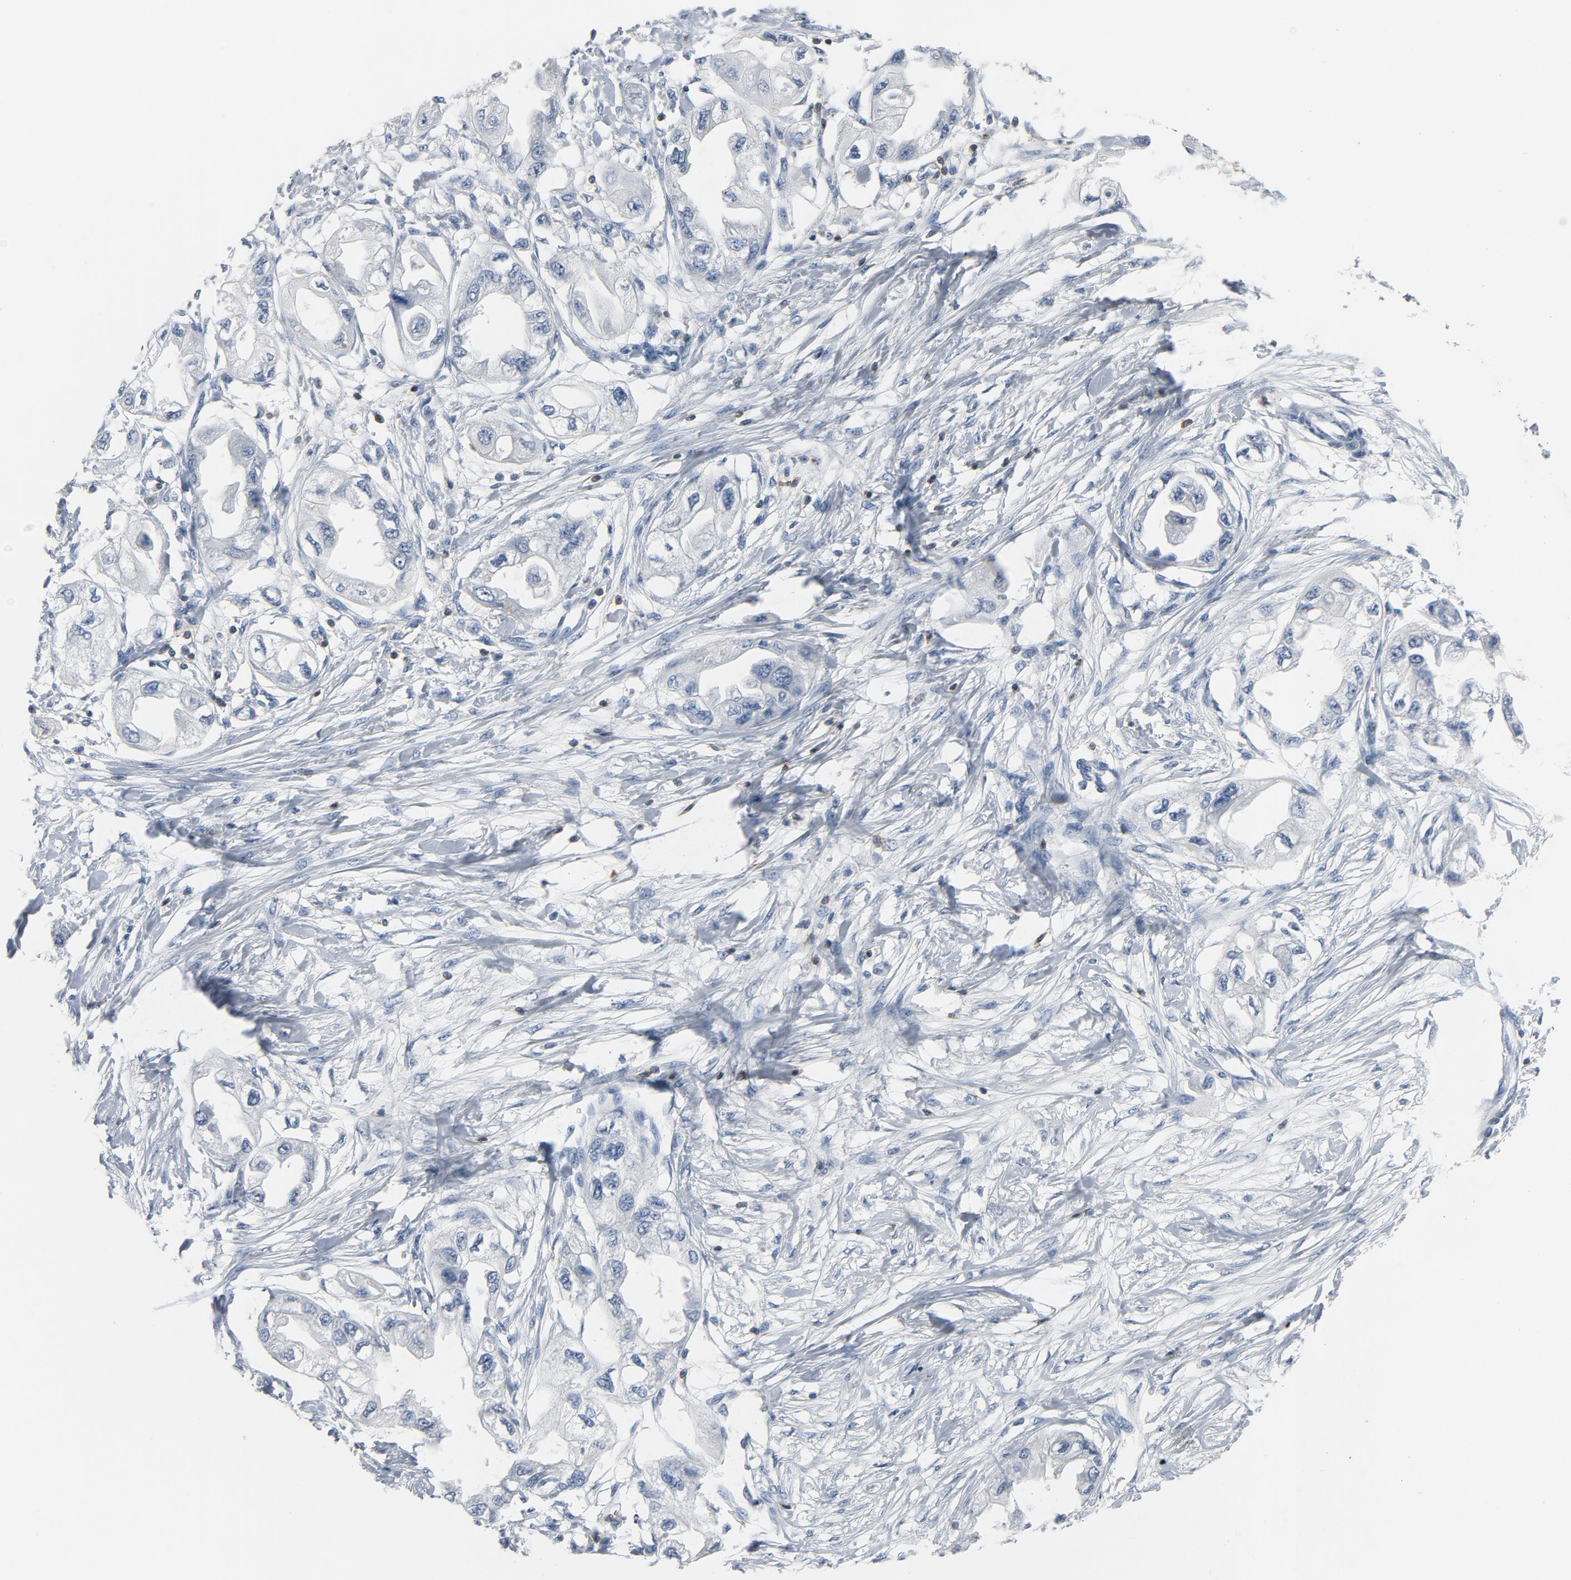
{"staining": {"intensity": "negative", "quantity": "none", "location": "none"}, "tissue": "endometrial cancer", "cell_type": "Tumor cells", "image_type": "cancer", "snomed": [{"axis": "morphology", "description": "Adenocarcinoma, NOS"}, {"axis": "topography", "description": "Endometrium"}], "caption": "There is no significant positivity in tumor cells of endometrial adenocarcinoma.", "gene": "LCK", "patient": {"sex": "female", "age": 67}}